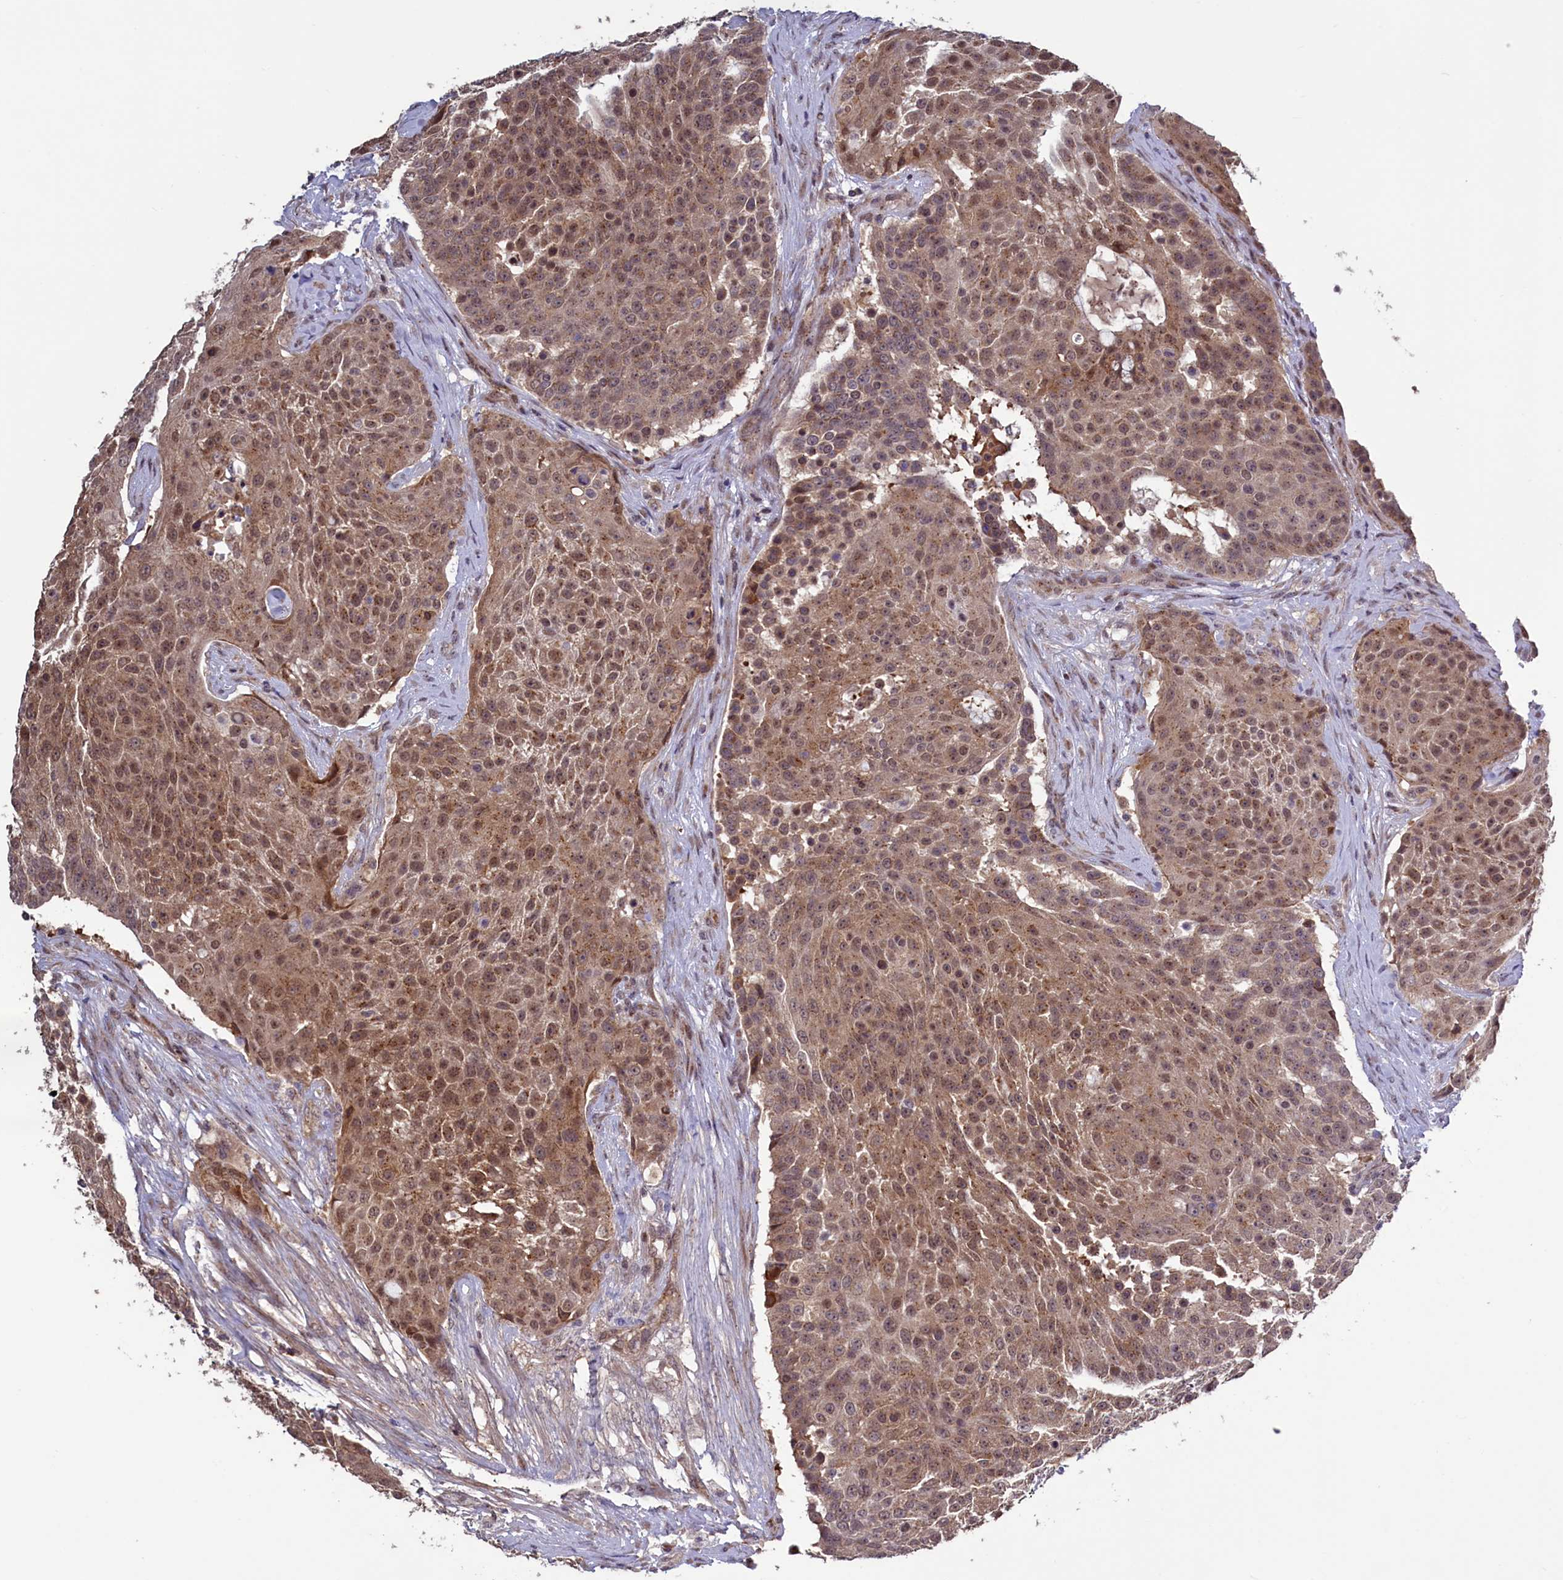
{"staining": {"intensity": "moderate", "quantity": ">75%", "location": "cytoplasmic/membranous,nuclear"}, "tissue": "urothelial cancer", "cell_type": "Tumor cells", "image_type": "cancer", "snomed": [{"axis": "morphology", "description": "Urothelial carcinoma, High grade"}, {"axis": "topography", "description": "Urinary bladder"}], "caption": "Human urothelial cancer stained with a protein marker demonstrates moderate staining in tumor cells.", "gene": "SEC24C", "patient": {"sex": "female", "age": 63}}